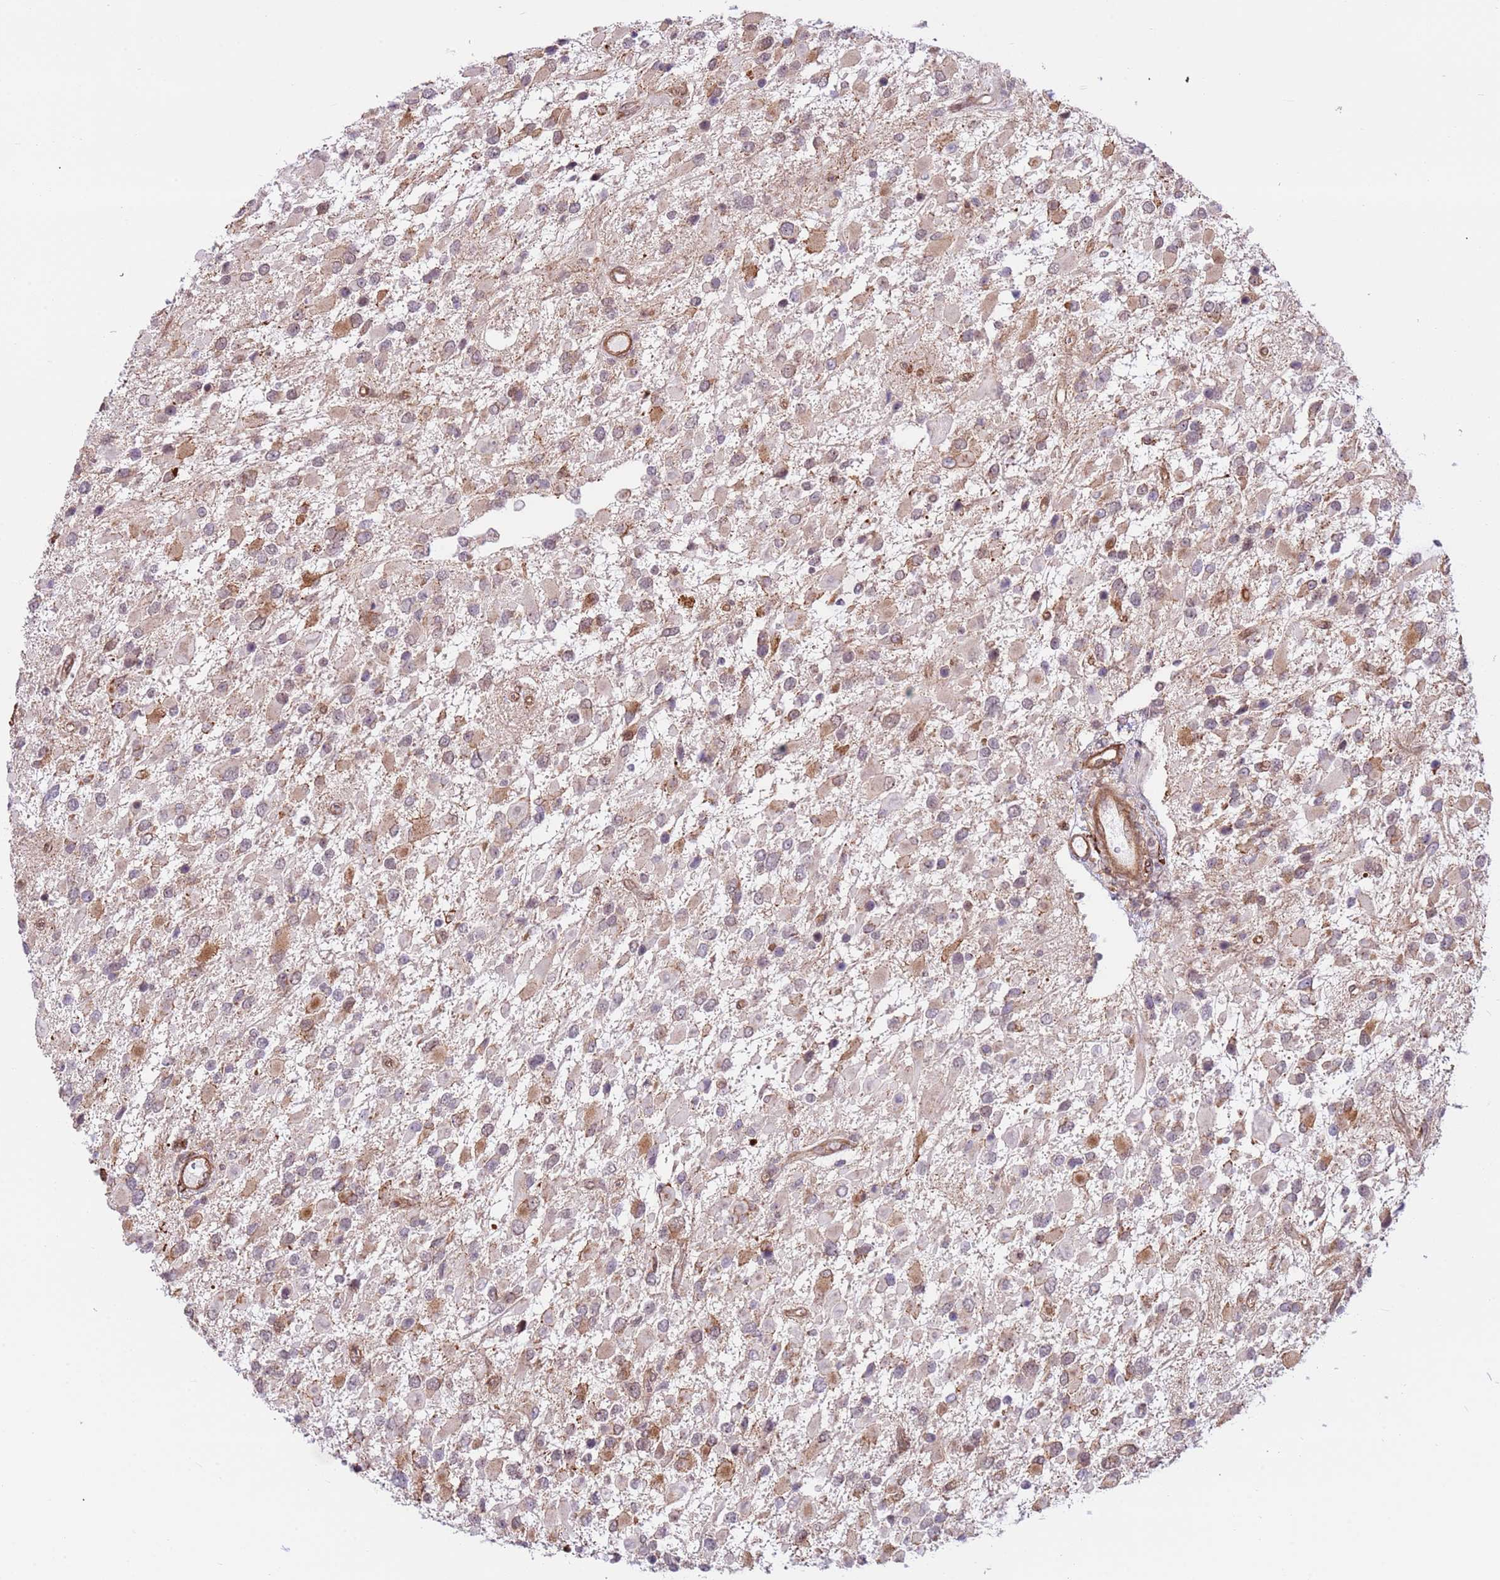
{"staining": {"intensity": "moderate", "quantity": "<25%", "location": "cytoplasmic/membranous"}, "tissue": "glioma", "cell_type": "Tumor cells", "image_type": "cancer", "snomed": [{"axis": "morphology", "description": "Glioma, malignant, High grade"}, {"axis": "topography", "description": "Brain"}], "caption": "A brown stain labels moderate cytoplasmic/membranous staining of a protein in human high-grade glioma (malignant) tumor cells. (DAB IHC with brightfield microscopy, high magnification).", "gene": "DCAF4", "patient": {"sex": "male", "age": 53}}